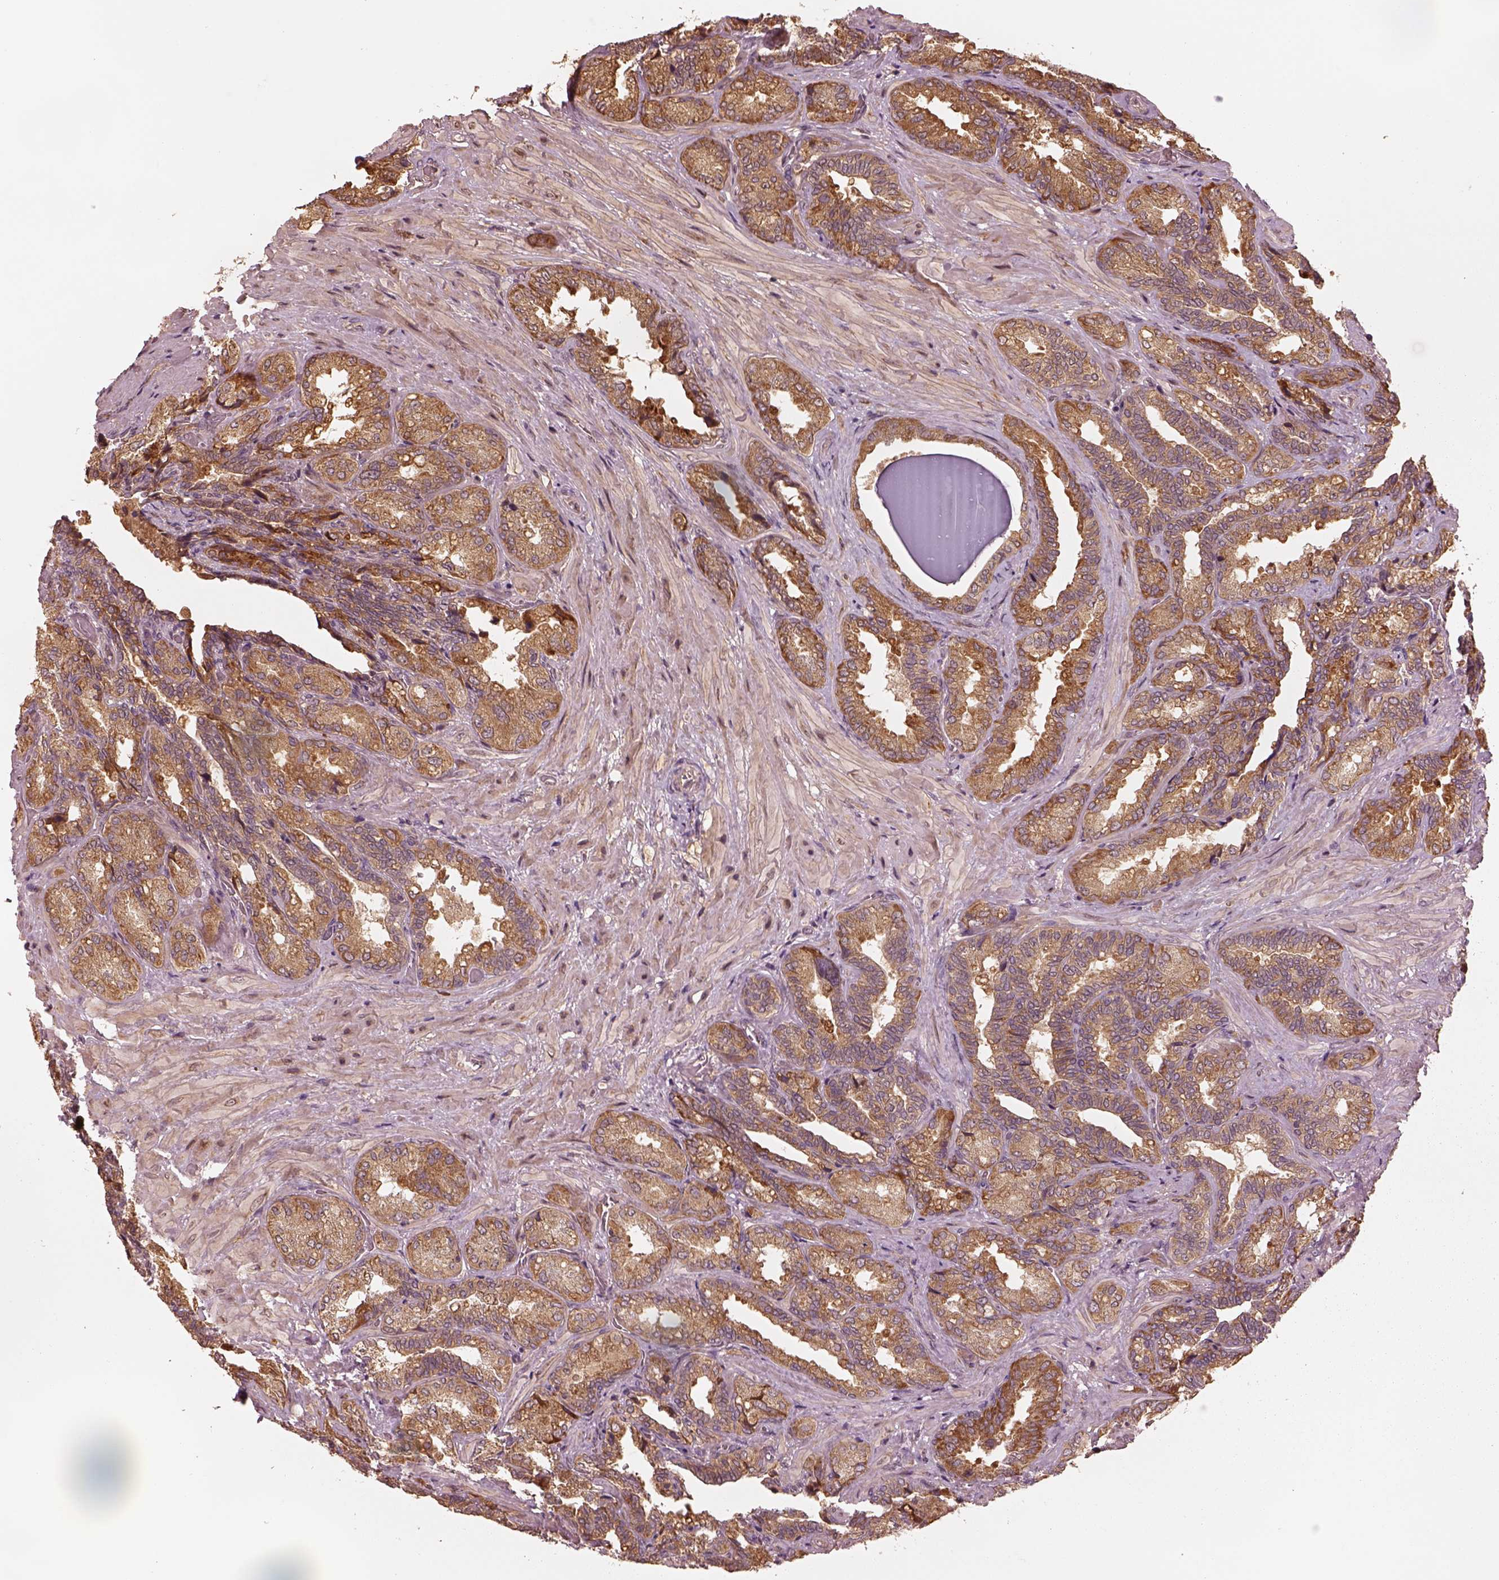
{"staining": {"intensity": "moderate", "quantity": ">75%", "location": "cytoplasmic/membranous"}, "tissue": "seminal vesicle", "cell_type": "Glandular cells", "image_type": "normal", "snomed": [{"axis": "morphology", "description": "Normal tissue, NOS"}, {"axis": "topography", "description": "Seminal veicle"}], "caption": "Seminal vesicle stained with immunohistochemistry displays moderate cytoplasmic/membranous staining in about >75% of glandular cells. (DAB (3,3'-diaminobenzidine) = brown stain, brightfield microscopy at high magnification).", "gene": "RPS5", "patient": {"sex": "male", "age": 68}}